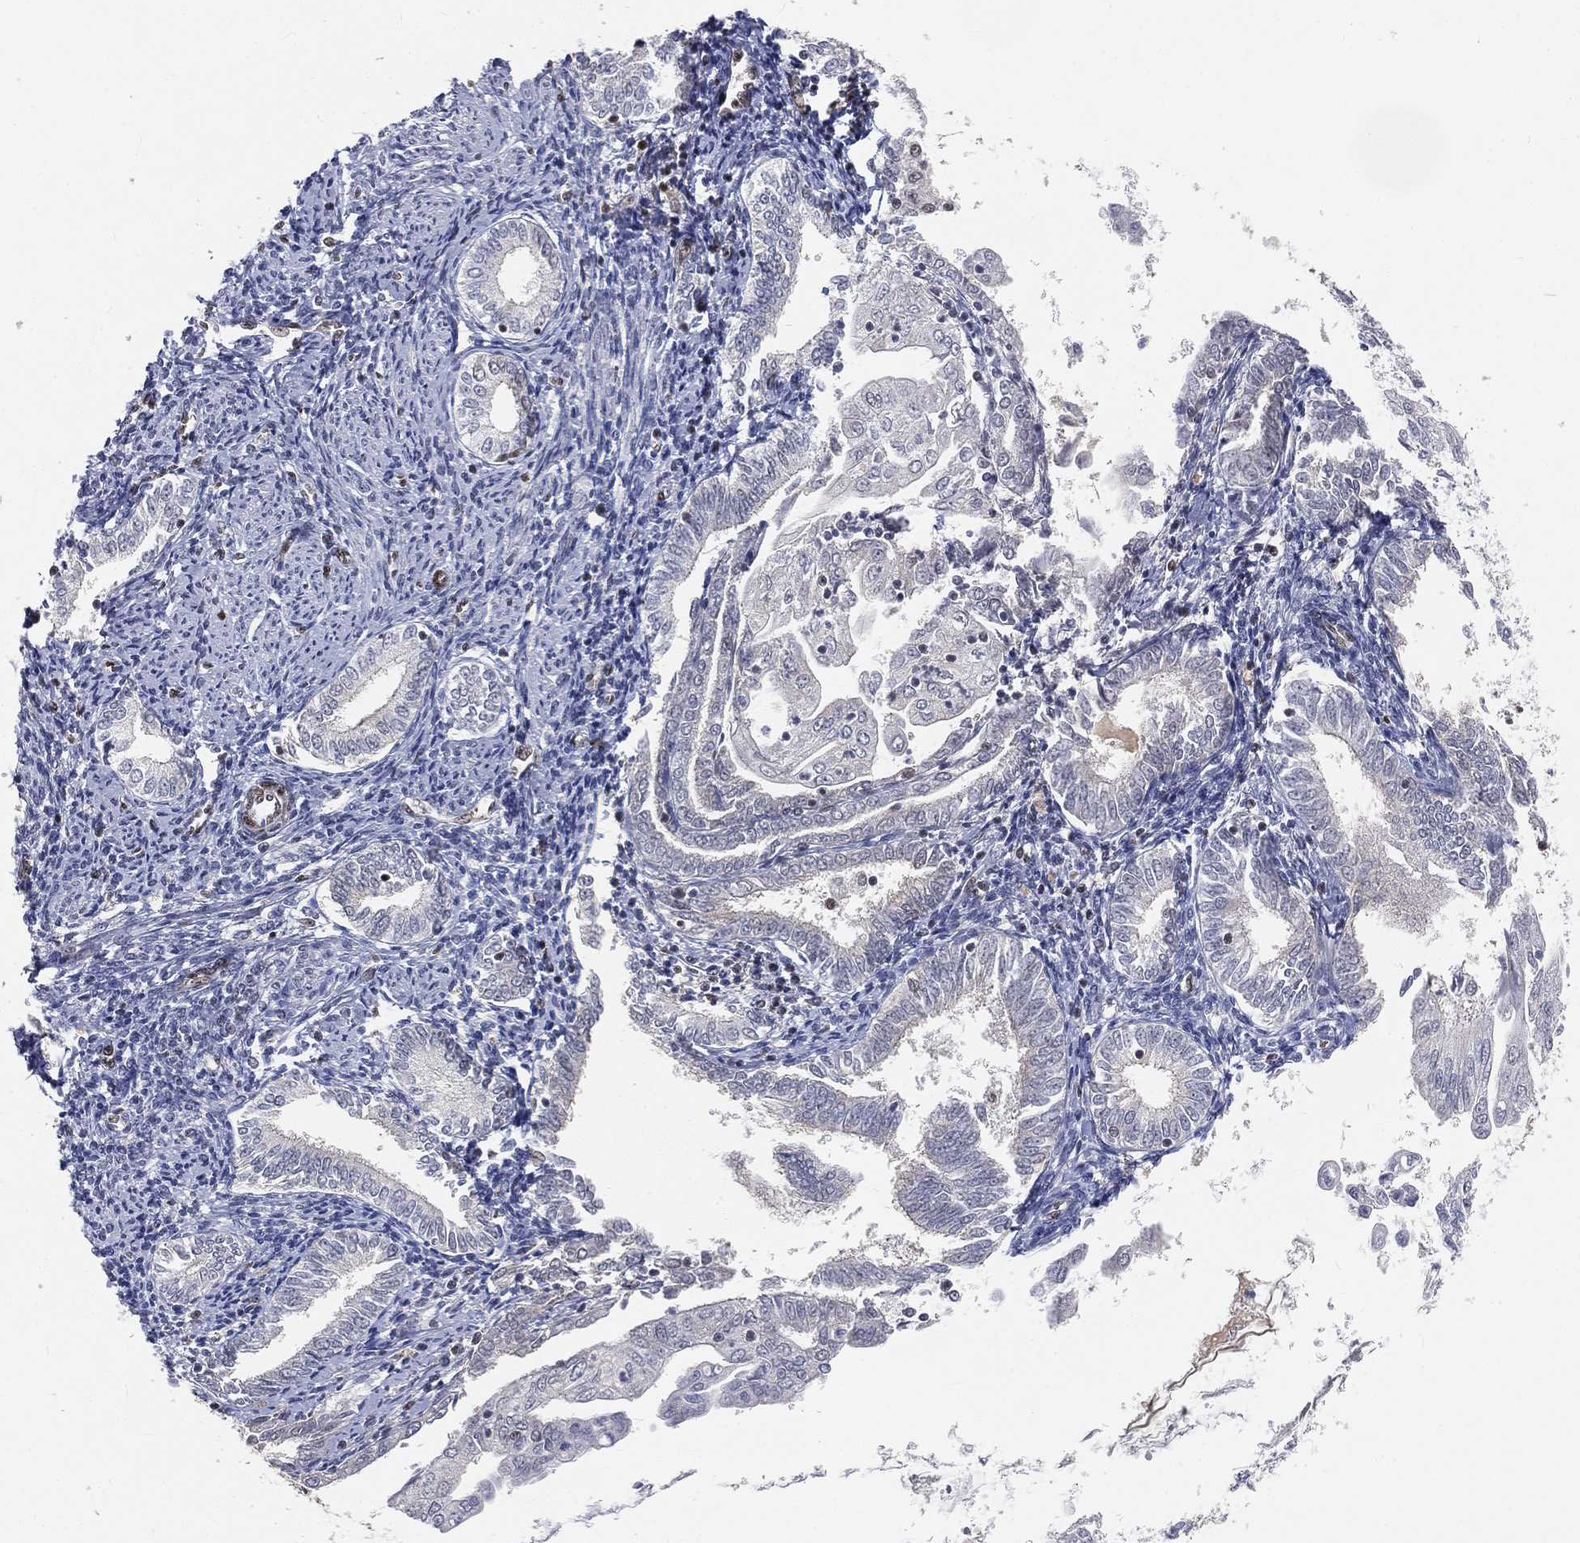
{"staining": {"intensity": "negative", "quantity": "none", "location": "none"}, "tissue": "endometrial cancer", "cell_type": "Tumor cells", "image_type": "cancer", "snomed": [{"axis": "morphology", "description": "Adenocarcinoma, NOS"}, {"axis": "topography", "description": "Endometrium"}], "caption": "IHC of endometrial adenocarcinoma exhibits no staining in tumor cells. The staining was performed using DAB to visualize the protein expression in brown, while the nuclei were stained in blue with hematoxylin (Magnification: 20x).", "gene": "CRTC3", "patient": {"sex": "female", "age": 56}}